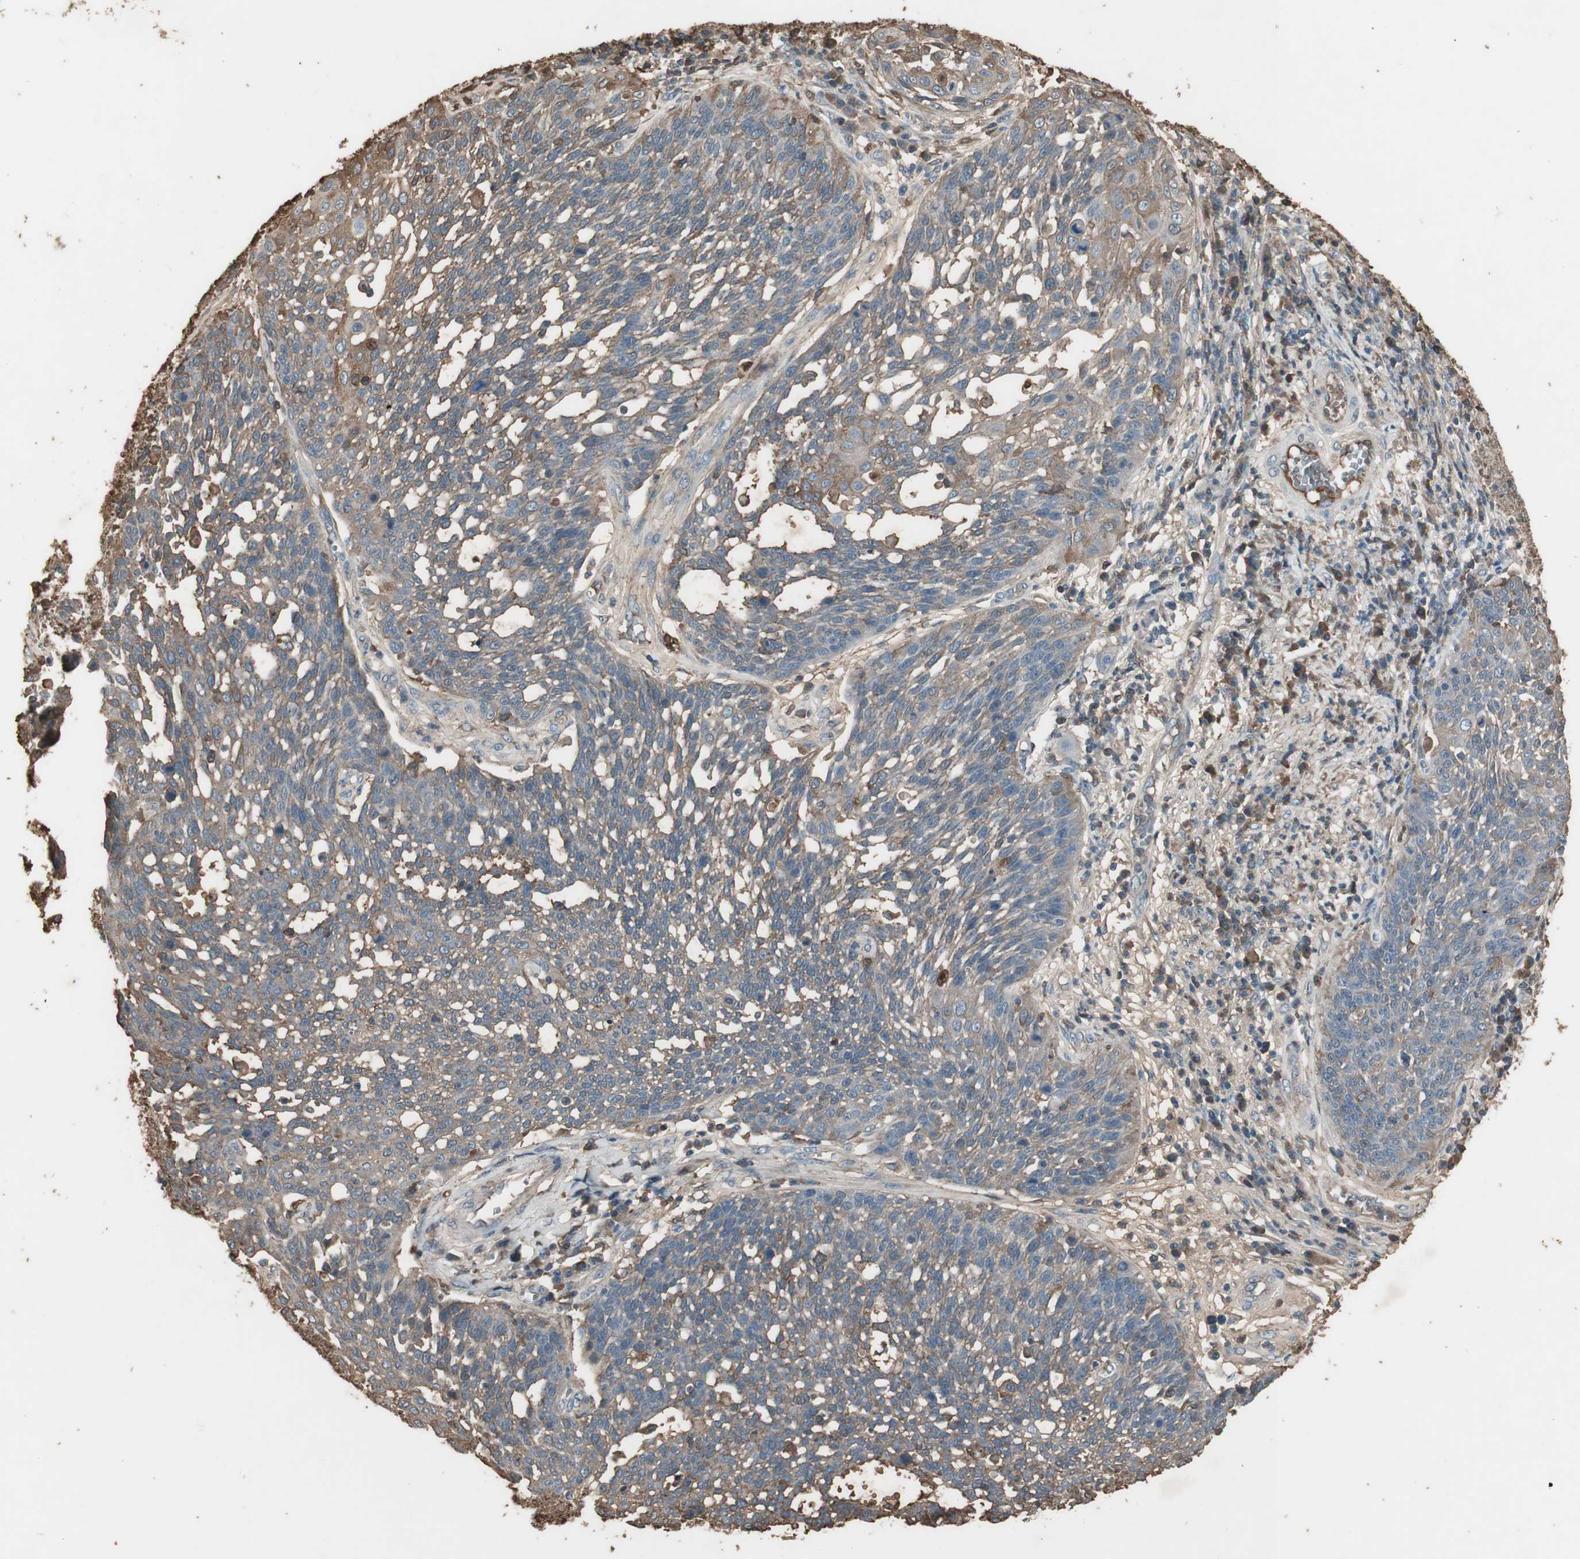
{"staining": {"intensity": "weak", "quantity": "25%-75%", "location": "cytoplasmic/membranous"}, "tissue": "cervical cancer", "cell_type": "Tumor cells", "image_type": "cancer", "snomed": [{"axis": "morphology", "description": "Squamous cell carcinoma, NOS"}, {"axis": "topography", "description": "Cervix"}], "caption": "Cervical cancer stained for a protein (brown) displays weak cytoplasmic/membranous positive expression in approximately 25%-75% of tumor cells.", "gene": "MMP14", "patient": {"sex": "female", "age": 34}}